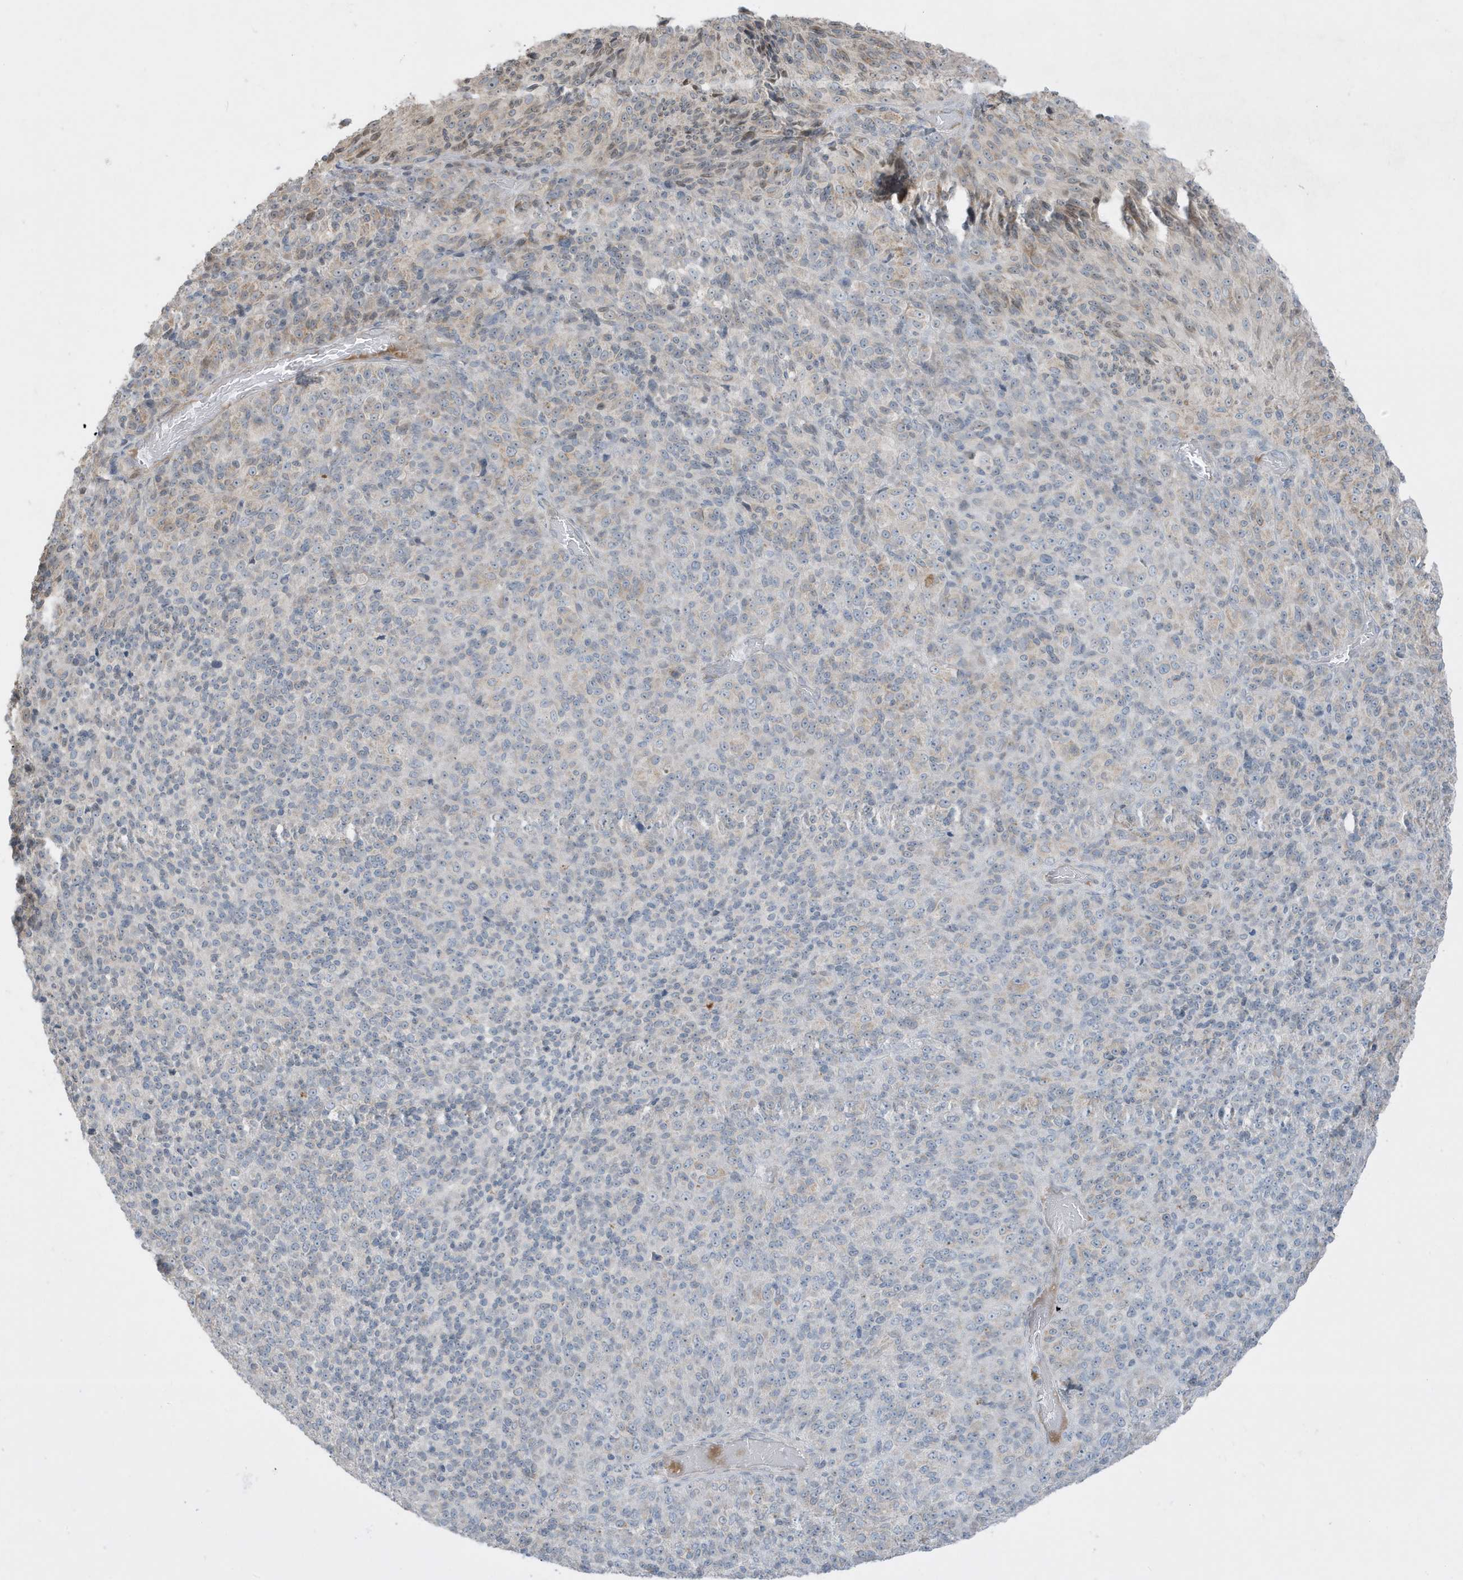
{"staining": {"intensity": "weak", "quantity": "<25%", "location": "cytoplasmic/membranous"}, "tissue": "melanoma", "cell_type": "Tumor cells", "image_type": "cancer", "snomed": [{"axis": "morphology", "description": "Malignant melanoma, Metastatic site"}, {"axis": "topography", "description": "Brain"}], "caption": "Melanoma was stained to show a protein in brown. There is no significant positivity in tumor cells. (Immunohistochemistry, brightfield microscopy, high magnification).", "gene": "FNDC1", "patient": {"sex": "female", "age": 56}}